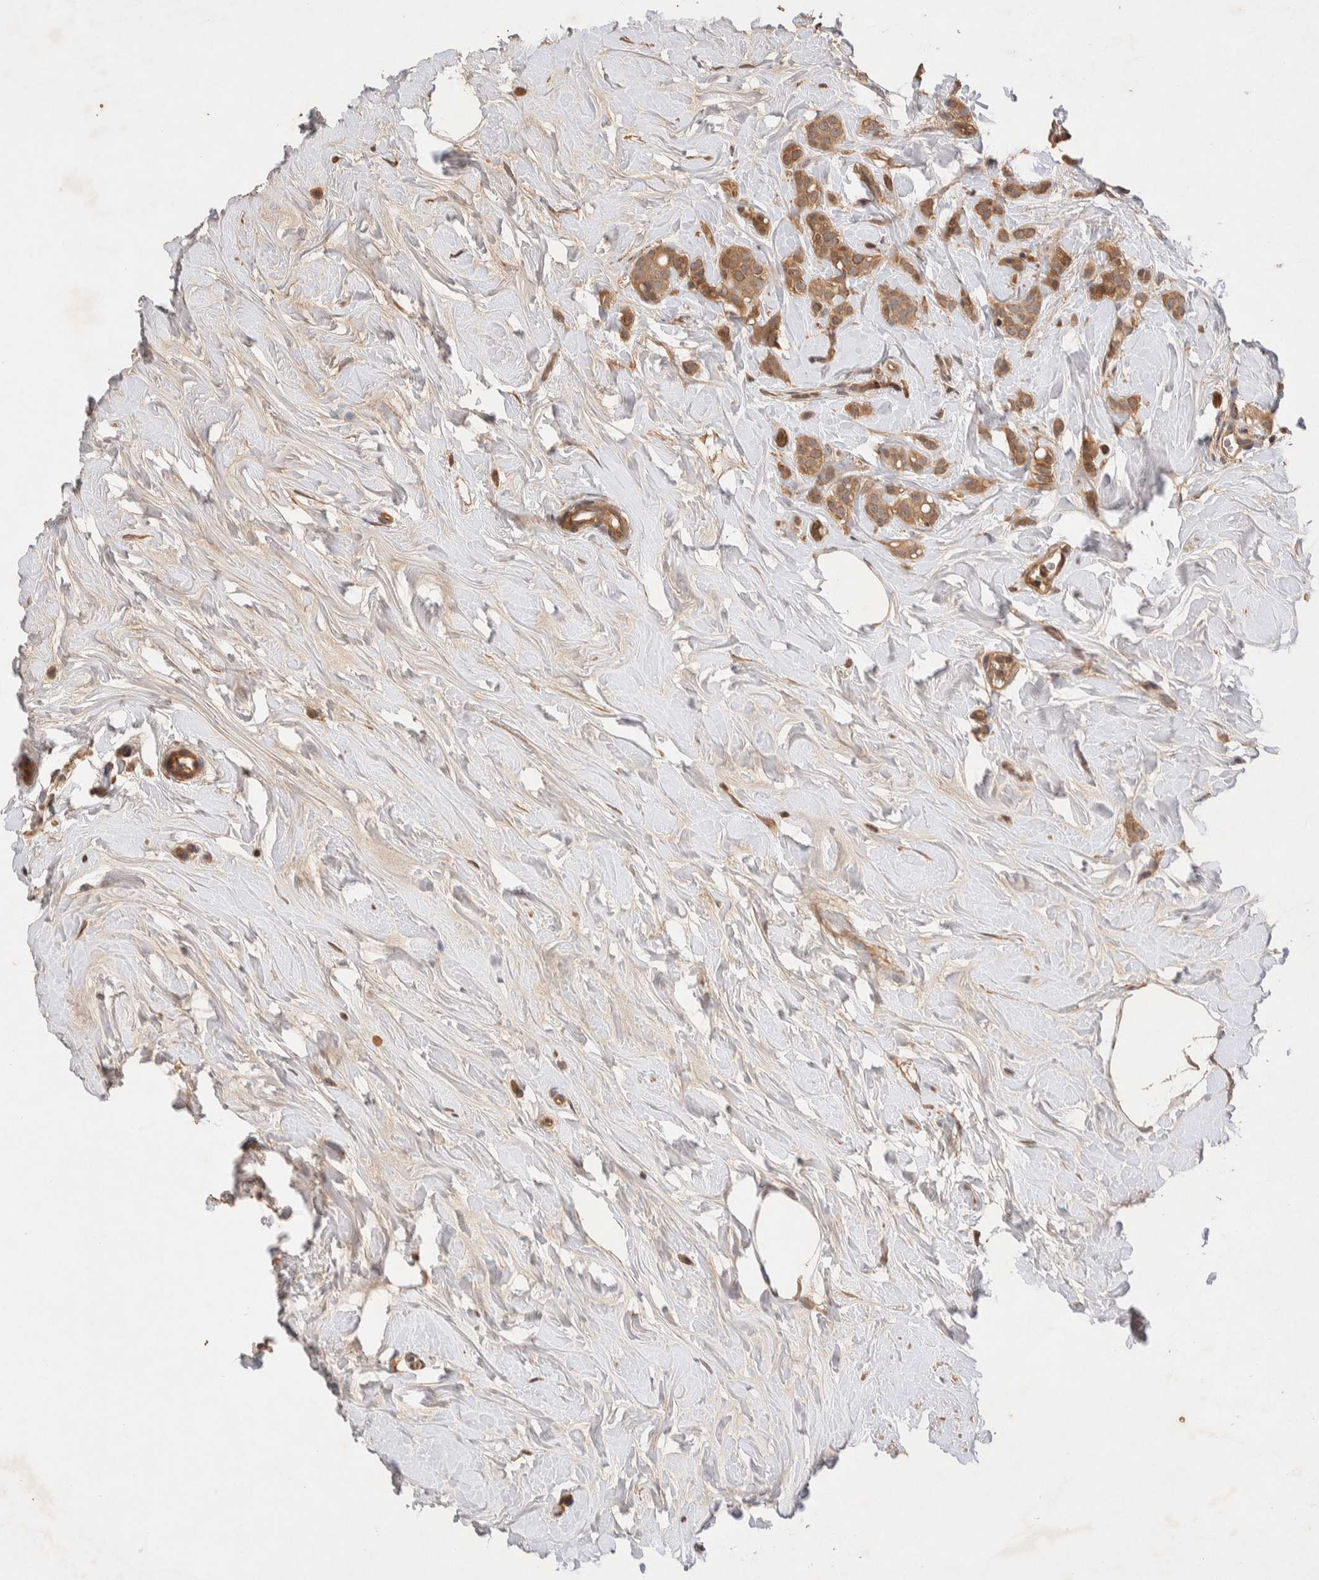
{"staining": {"intensity": "moderate", "quantity": ">75%", "location": "cytoplasmic/membranous"}, "tissue": "breast cancer", "cell_type": "Tumor cells", "image_type": "cancer", "snomed": [{"axis": "morphology", "description": "Lobular carcinoma, in situ"}, {"axis": "morphology", "description": "Lobular carcinoma"}, {"axis": "topography", "description": "Breast"}], "caption": "DAB (3,3'-diaminobenzidine) immunohistochemical staining of breast lobular carcinoma shows moderate cytoplasmic/membranous protein expression in about >75% of tumor cells.", "gene": "NSMAF", "patient": {"sex": "female", "age": 41}}